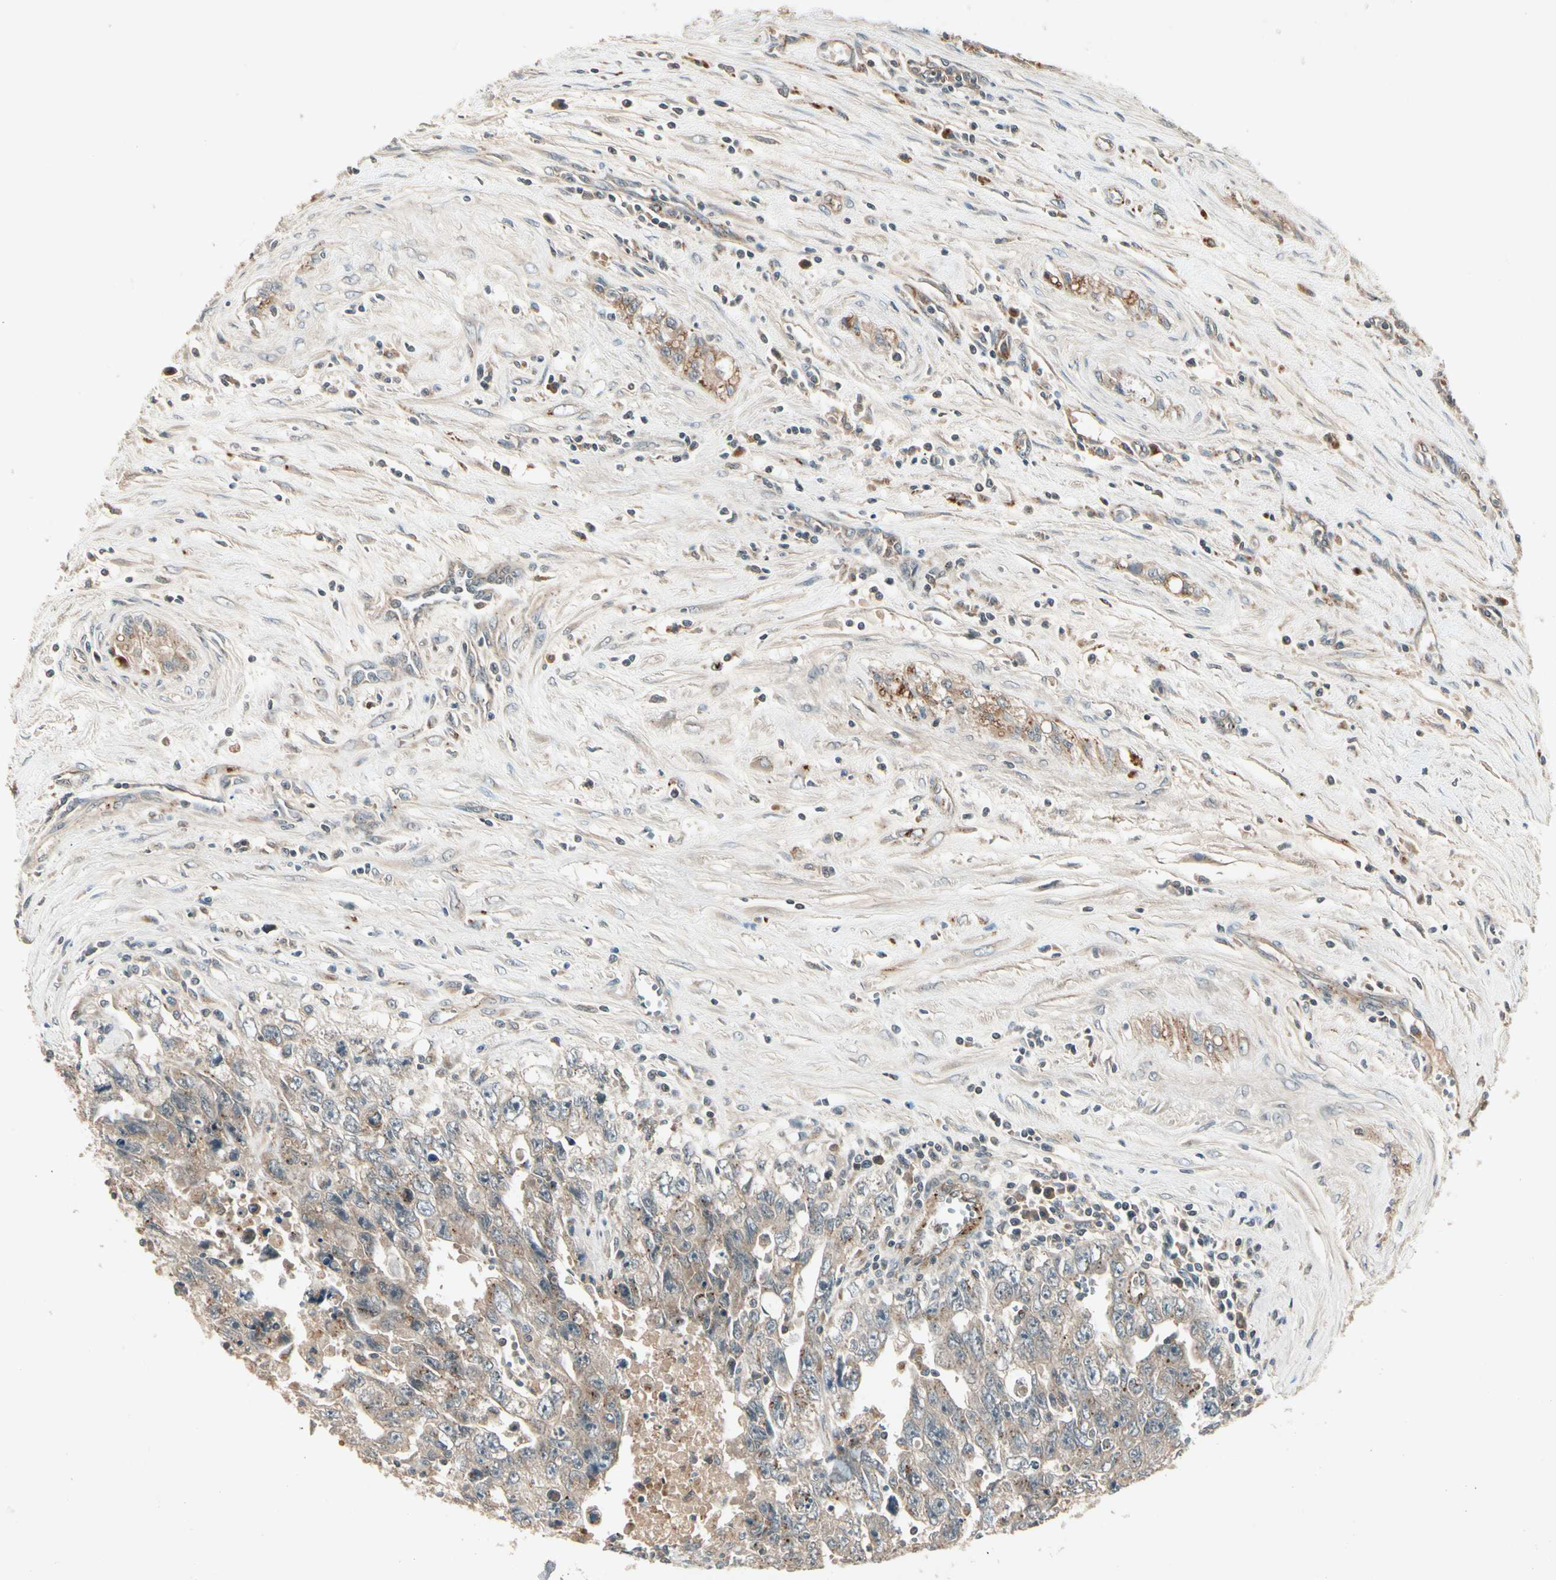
{"staining": {"intensity": "moderate", "quantity": "<25%", "location": "cytoplasmic/membranous"}, "tissue": "testis cancer", "cell_type": "Tumor cells", "image_type": "cancer", "snomed": [{"axis": "morphology", "description": "Carcinoma, Embryonal, NOS"}, {"axis": "topography", "description": "Testis"}], "caption": "Testis cancer stained with immunohistochemistry (IHC) exhibits moderate cytoplasmic/membranous staining in approximately <25% of tumor cells.", "gene": "FLOT1", "patient": {"sex": "male", "age": 28}}